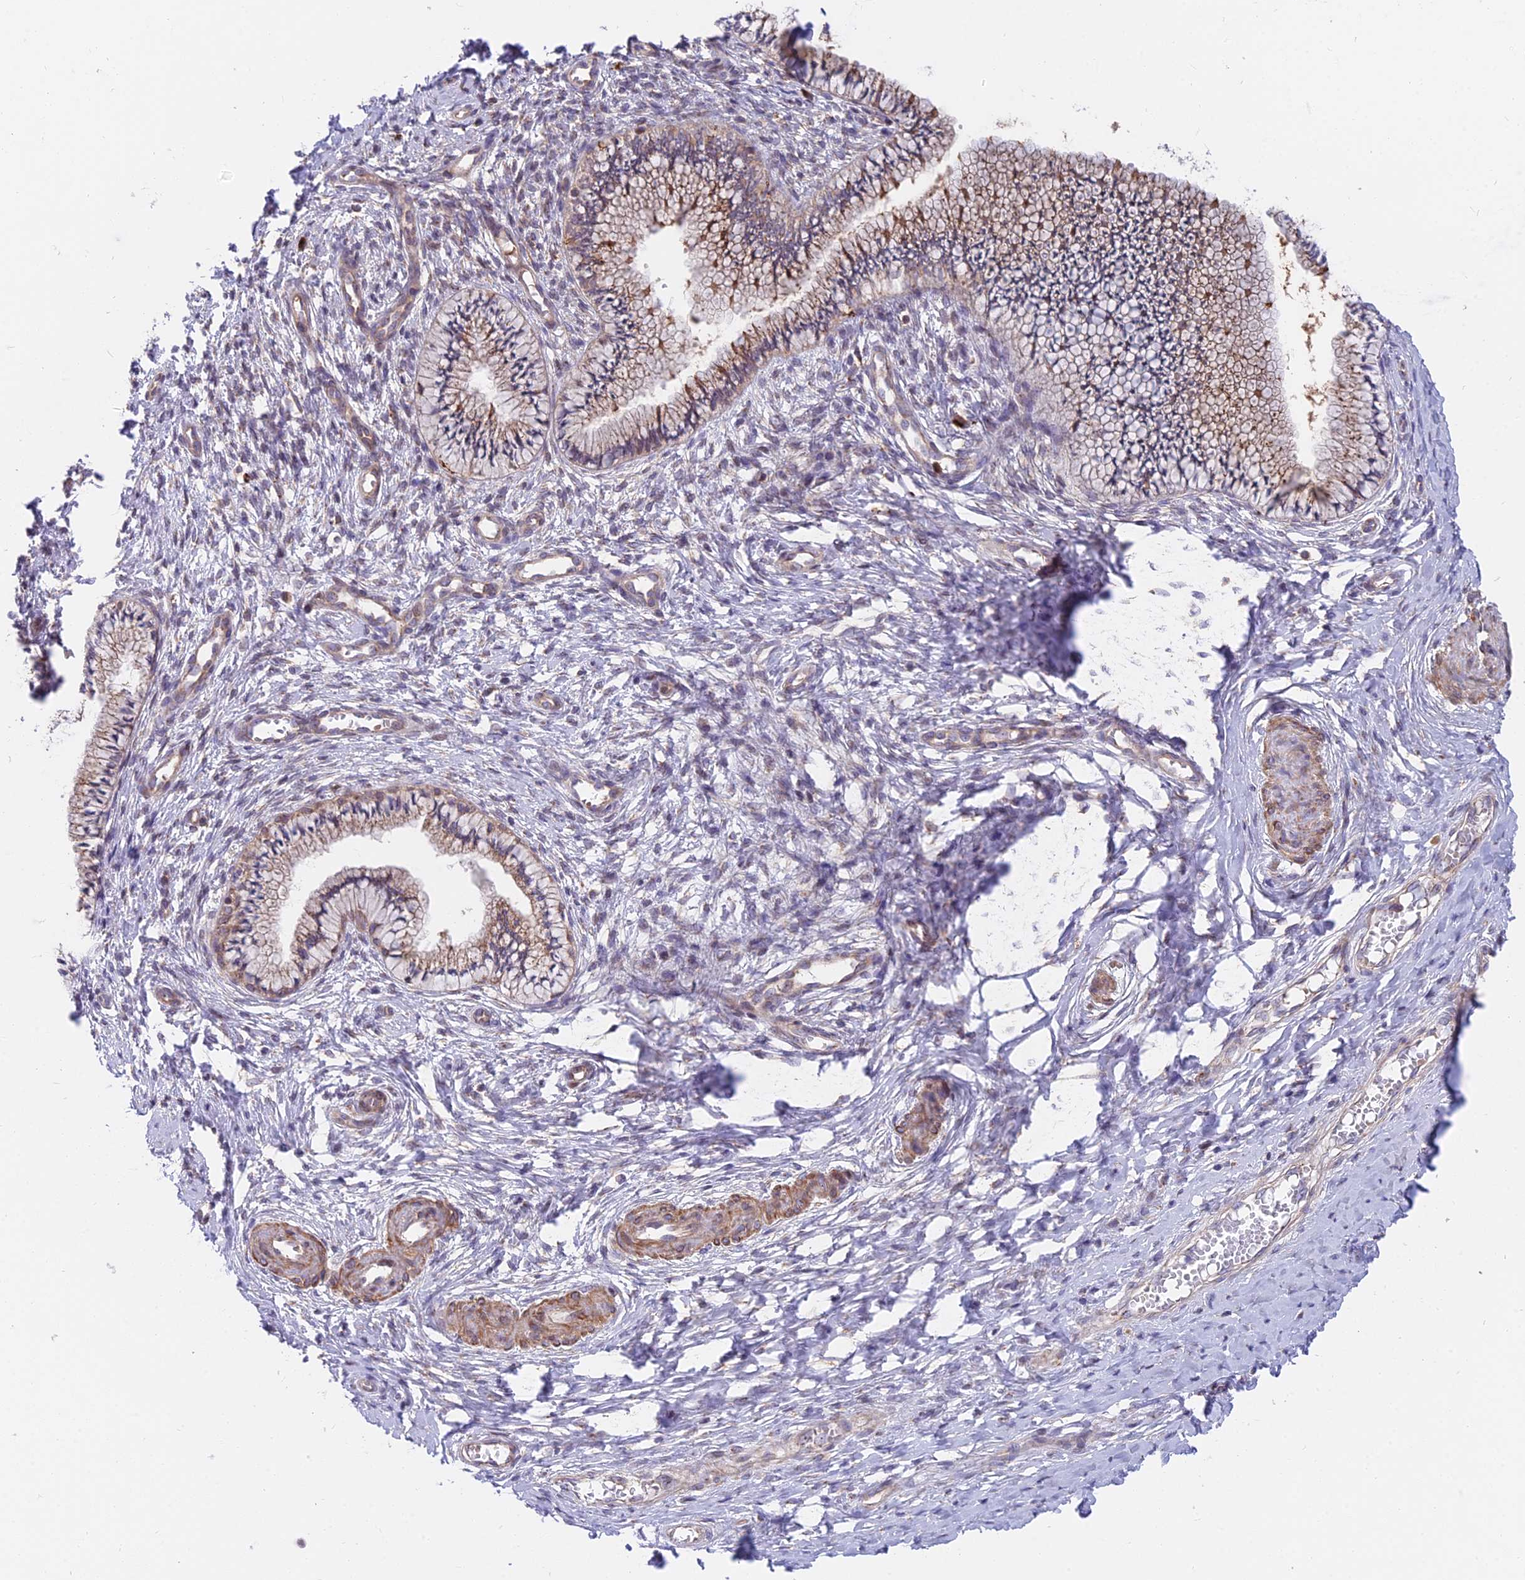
{"staining": {"intensity": "moderate", "quantity": "25%-75%", "location": "cytoplasmic/membranous"}, "tissue": "cervix", "cell_type": "Glandular cells", "image_type": "normal", "snomed": [{"axis": "morphology", "description": "Normal tissue, NOS"}, {"axis": "topography", "description": "Cervix"}], "caption": "Cervix was stained to show a protein in brown. There is medium levels of moderate cytoplasmic/membranous expression in approximately 25%-75% of glandular cells. (IHC, brightfield microscopy, high magnification).", "gene": "TBC1D20", "patient": {"sex": "female", "age": 36}}